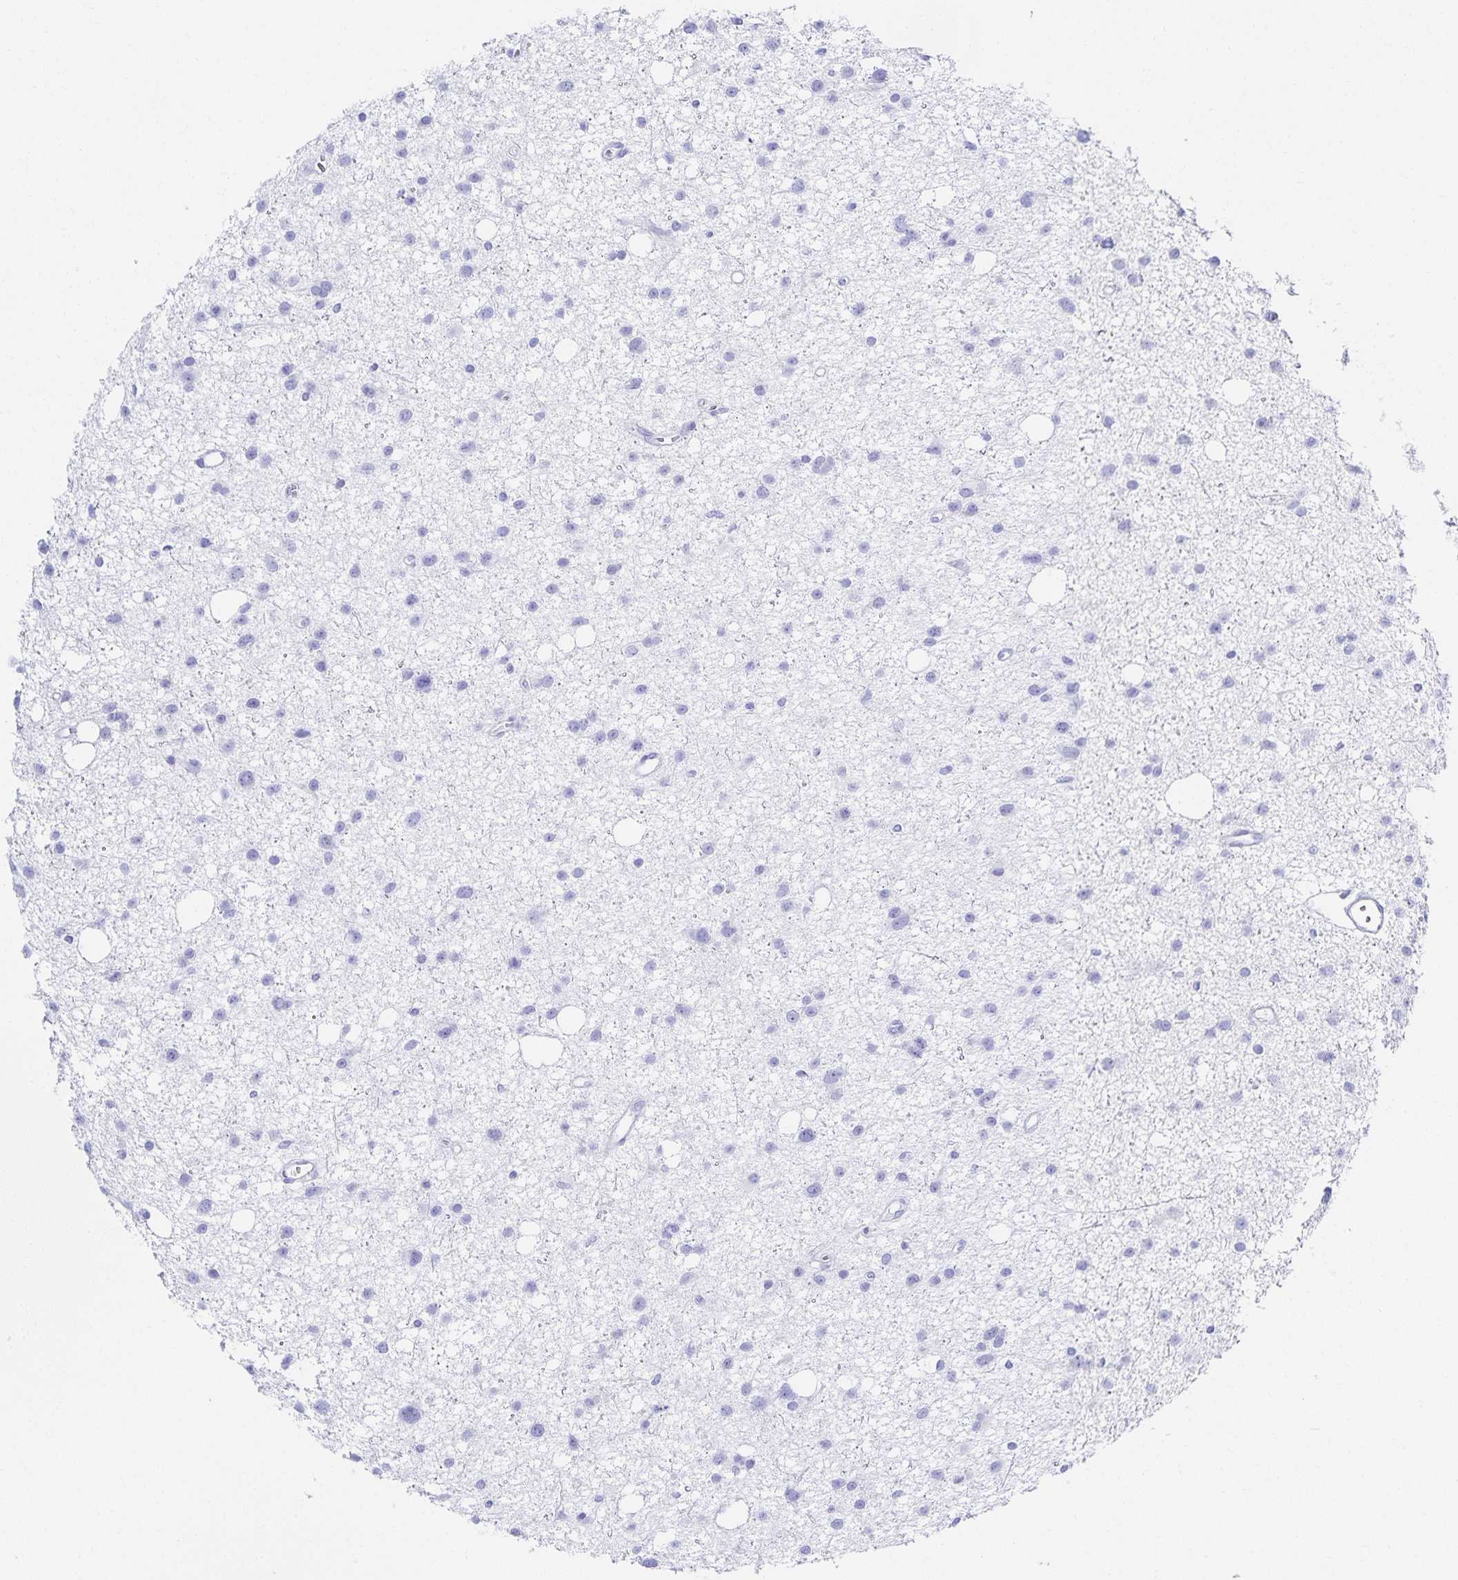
{"staining": {"intensity": "negative", "quantity": "none", "location": "none"}, "tissue": "glioma", "cell_type": "Tumor cells", "image_type": "cancer", "snomed": [{"axis": "morphology", "description": "Glioma, malignant, High grade"}, {"axis": "topography", "description": "Brain"}], "caption": "Immunohistochemical staining of human malignant glioma (high-grade) shows no significant staining in tumor cells.", "gene": "SNTN", "patient": {"sex": "male", "age": 23}}